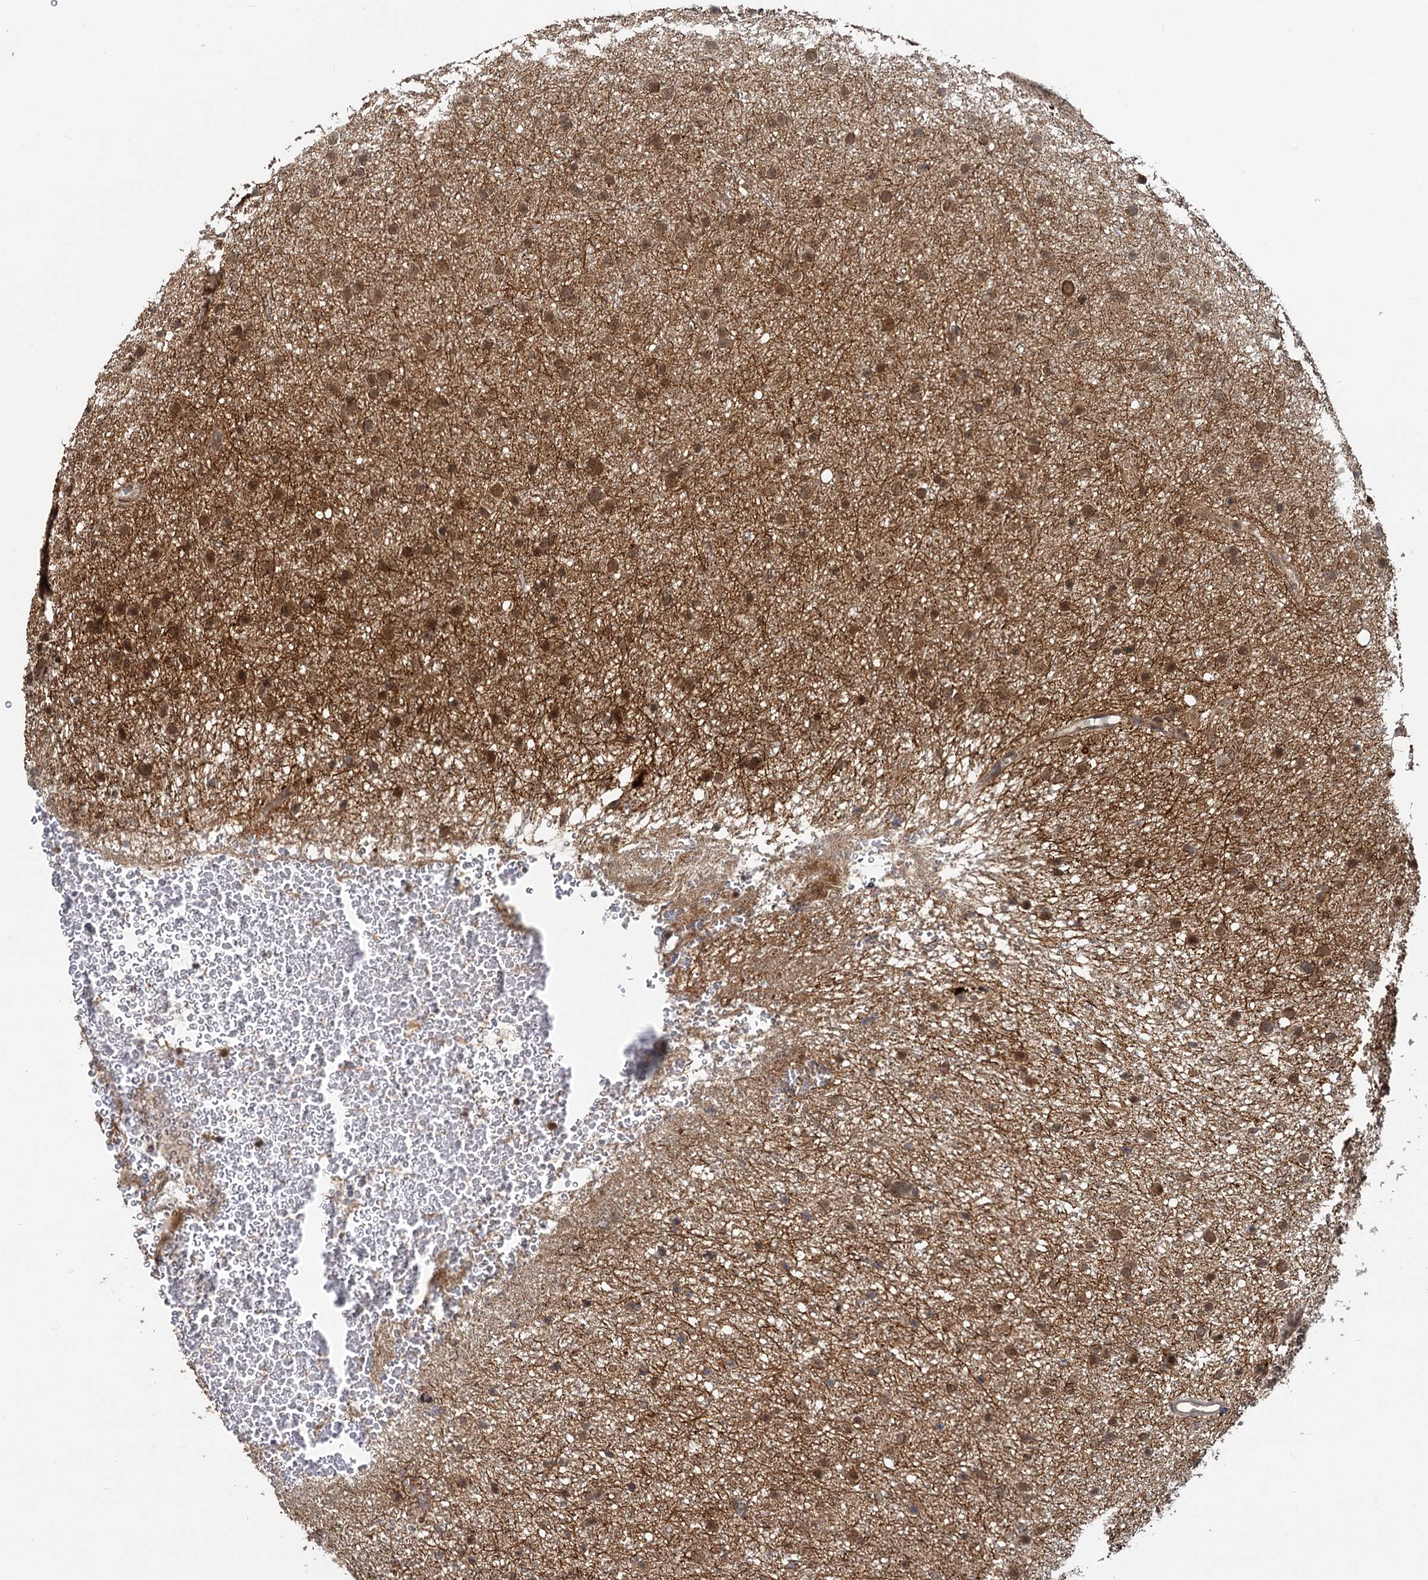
{"staining": {"intensity": "moderate", "quantity": ">75%", "location": "cytoplasmic/membranous,nuclear"}, "tissue": "glioma", "cell_type": "Tumor cells", "image_type": "cancer", "snomed": [{"axis": "morphology", "description": "Glioma, malignant, Low grade"}, {"axis": "topography", "description": "Cerebral cortex"}], "caption": "Glioma stained with a protein marker reveals moderate staining in tumor cells.", "gene": "RITA1", "patient": {"sex": "female", "age": 39}}